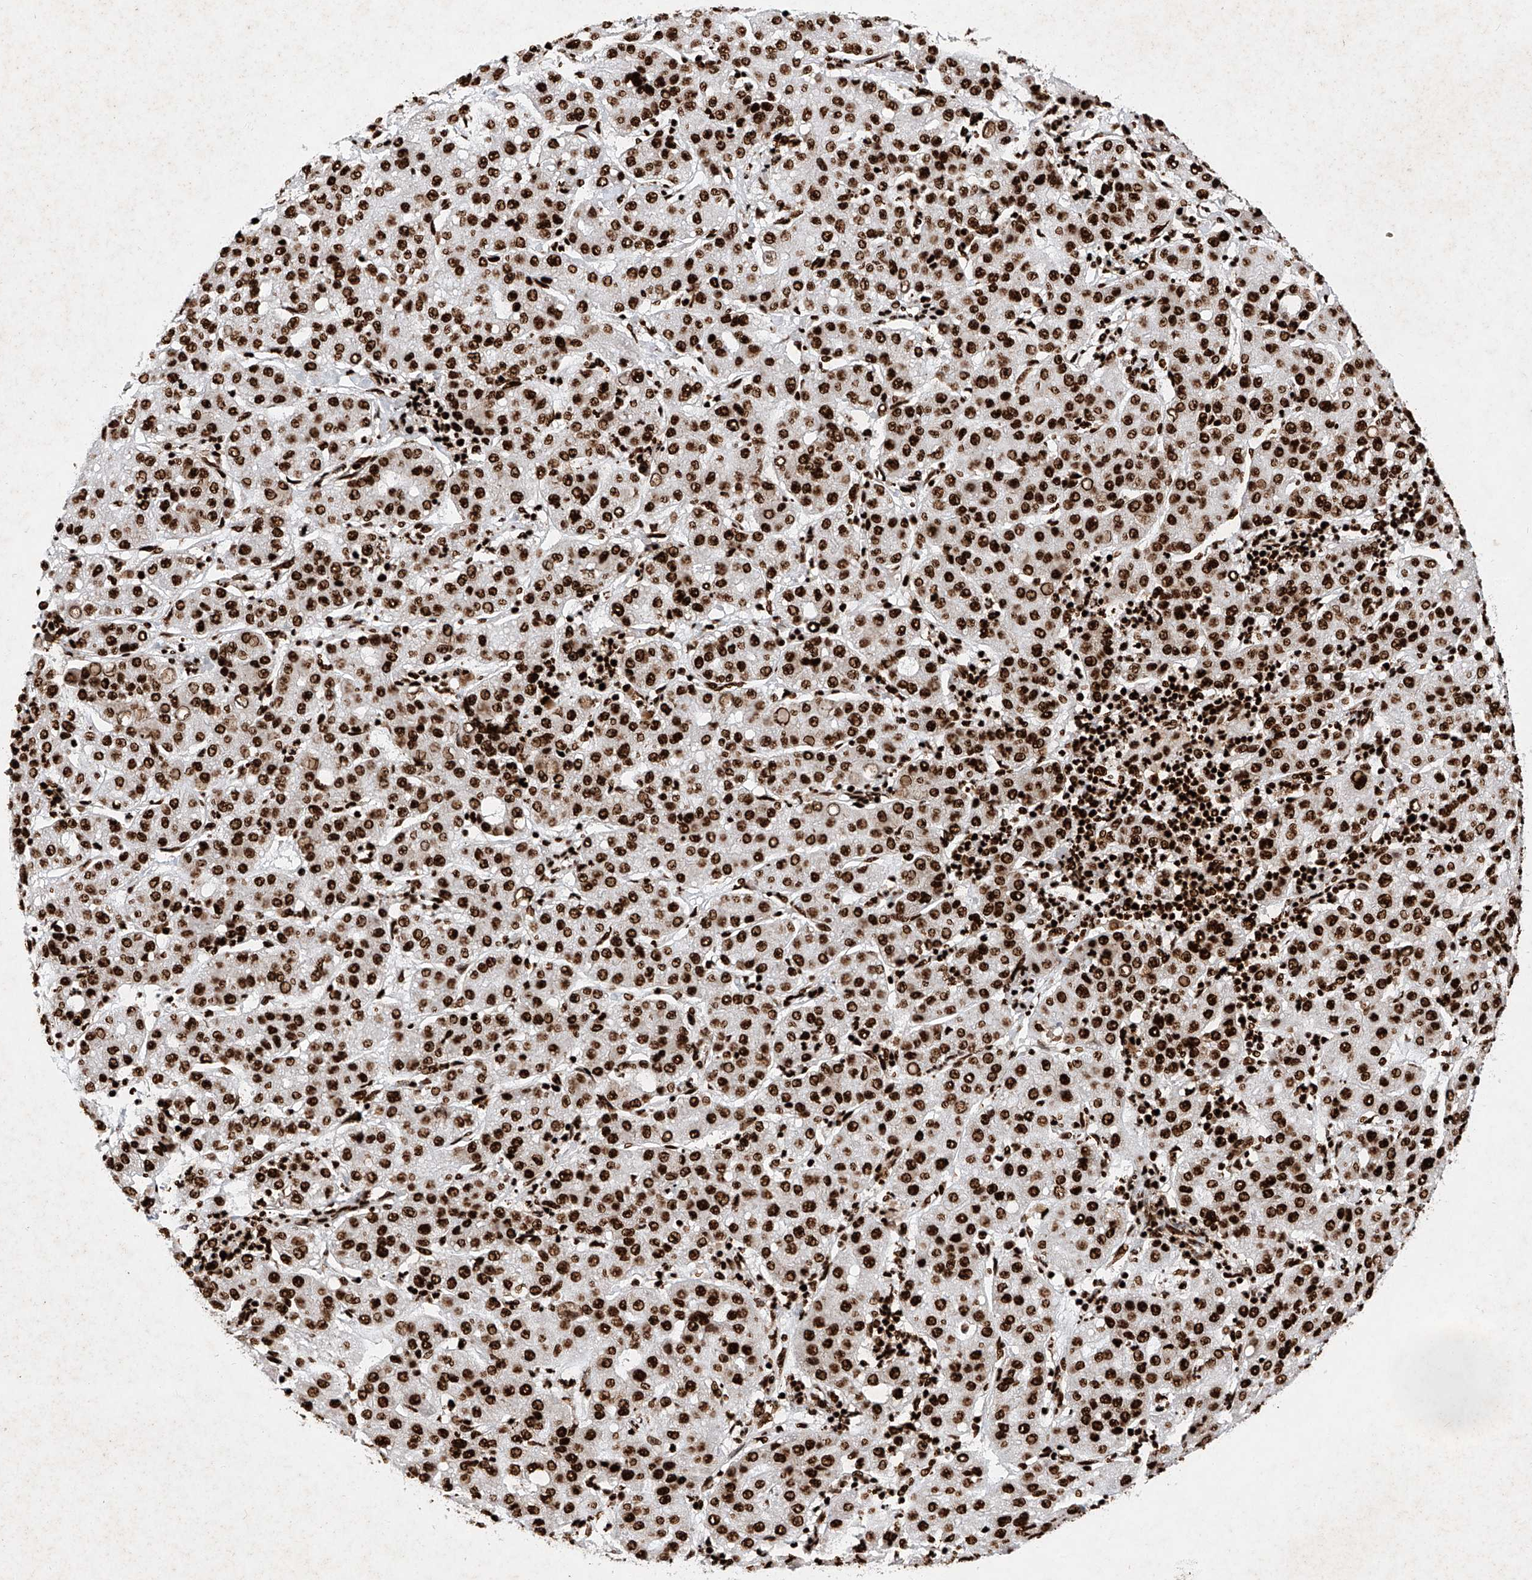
{"staining": {"intensity": "strong", "quantity": ">75%", "location": "nuclear"}, "tissue": "liver cancer", "cell_type": "Tumor cells", "image_type": "cancer", "snomed": [{"axis": "morphology", "description": "Carcinoma, Hepatocellular, NOS"}, {"axis": "topography", "description": "Liver"}], "caption": "Strong nuclear positivity for a protein is seen in about >75% of tumor cells of liver cancer (hepatocellular carcinoma) using immunohistochemistry (IHC).", "gene": "SRSF6", "patient": {"sex": "male", "age": 65}}